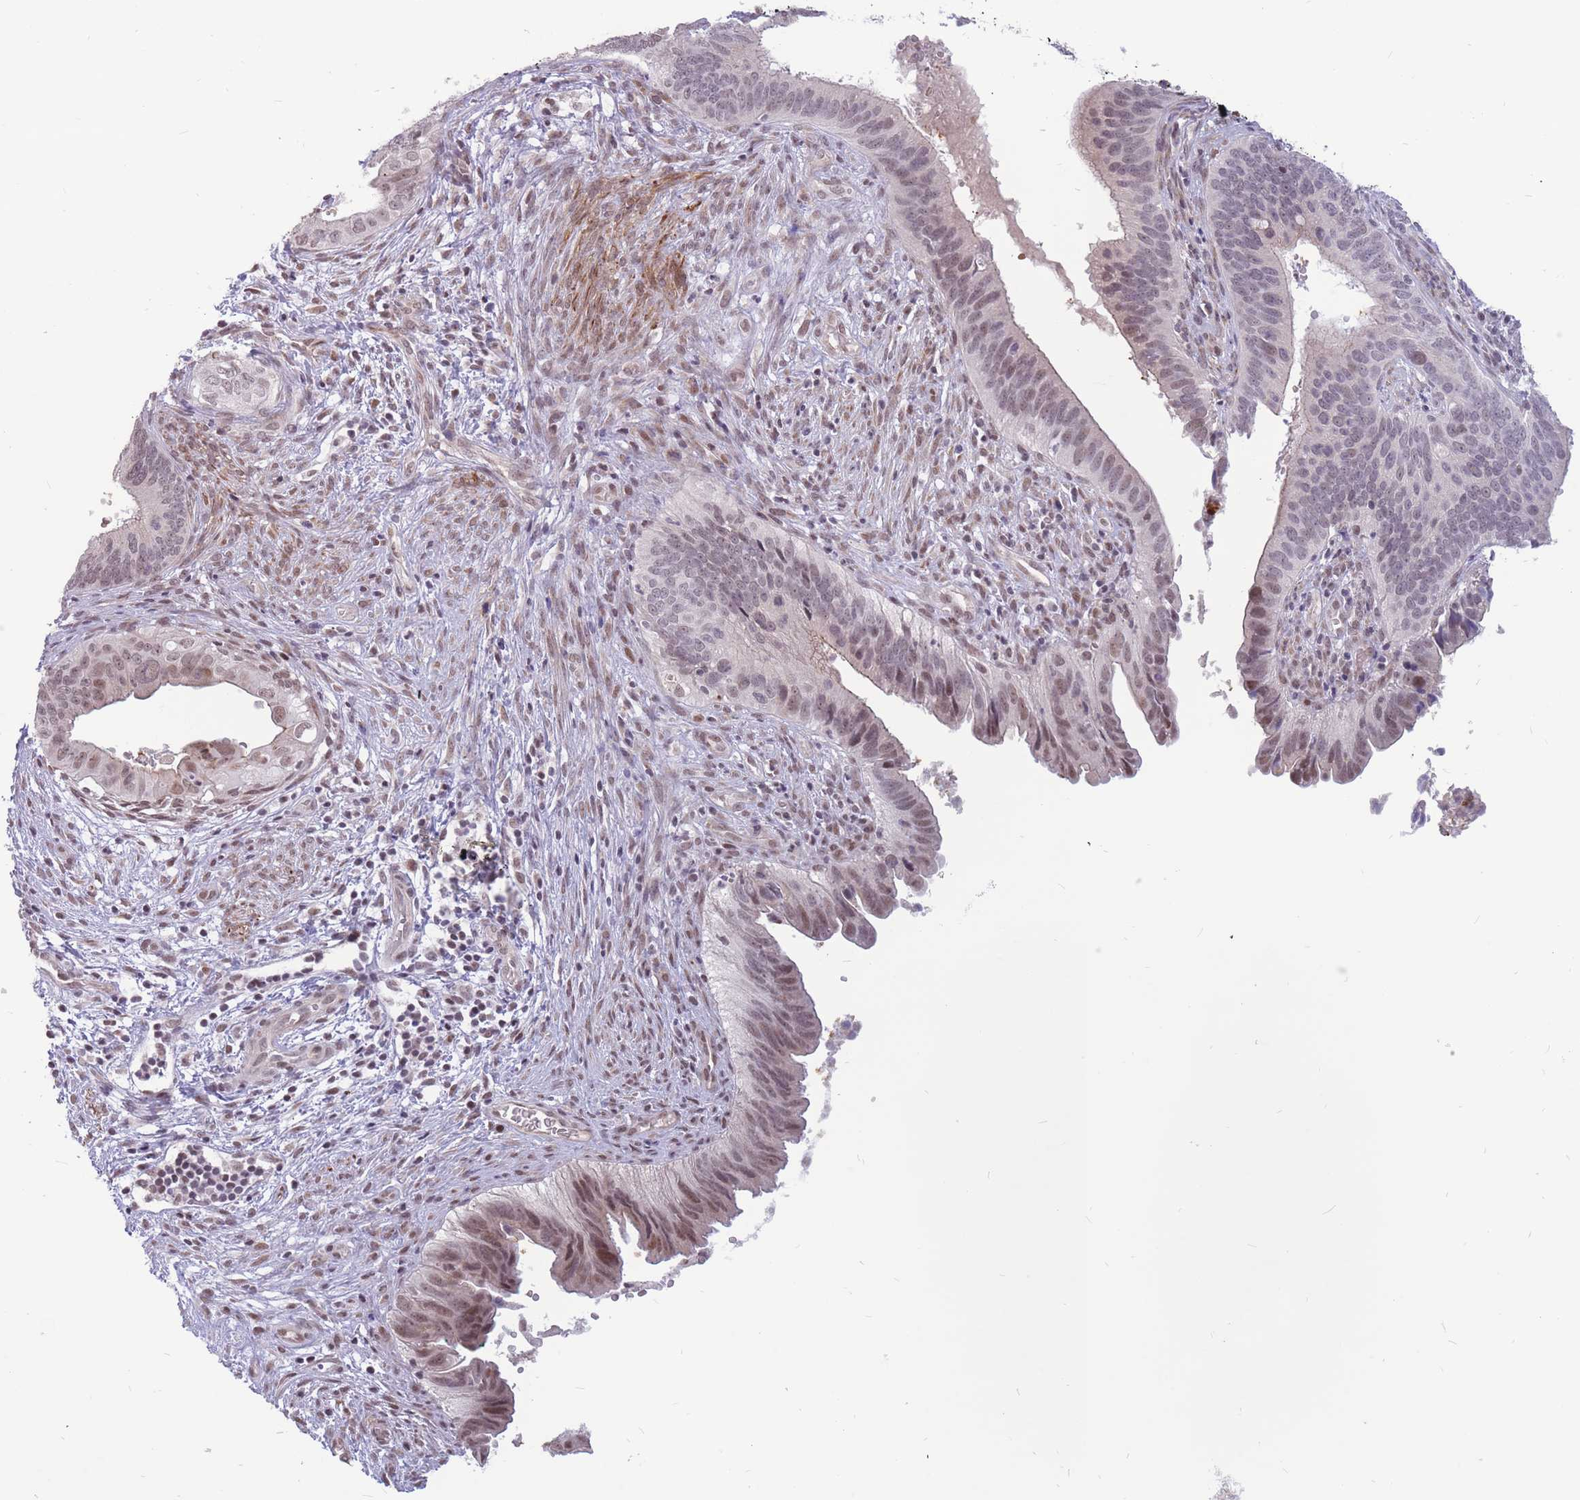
{"staining": {"intensity": "weak", "quantity": "25%-75%", "location": "nuclear"}, "tissue": "cervical cancer", "cell_type": "Tumor cells", "image_type": "cancer", "snomed": [{"axis": "morphology", "description": "Adenocarcinoma, NOS"}, {"axis": "topography", "description": "Cervix"}], "caption": "IHC histopathology image of neoplastic tissue: cervical adenocarcinoma stained using immunohistochemistry (IHC) demonstrates low levels of weak protein expression localized specifically in the nuclear of tumor cells, appearing as a nuclear brown color.", "gene": "ADD2", "patient": {"sex": "female", "age": 42}}